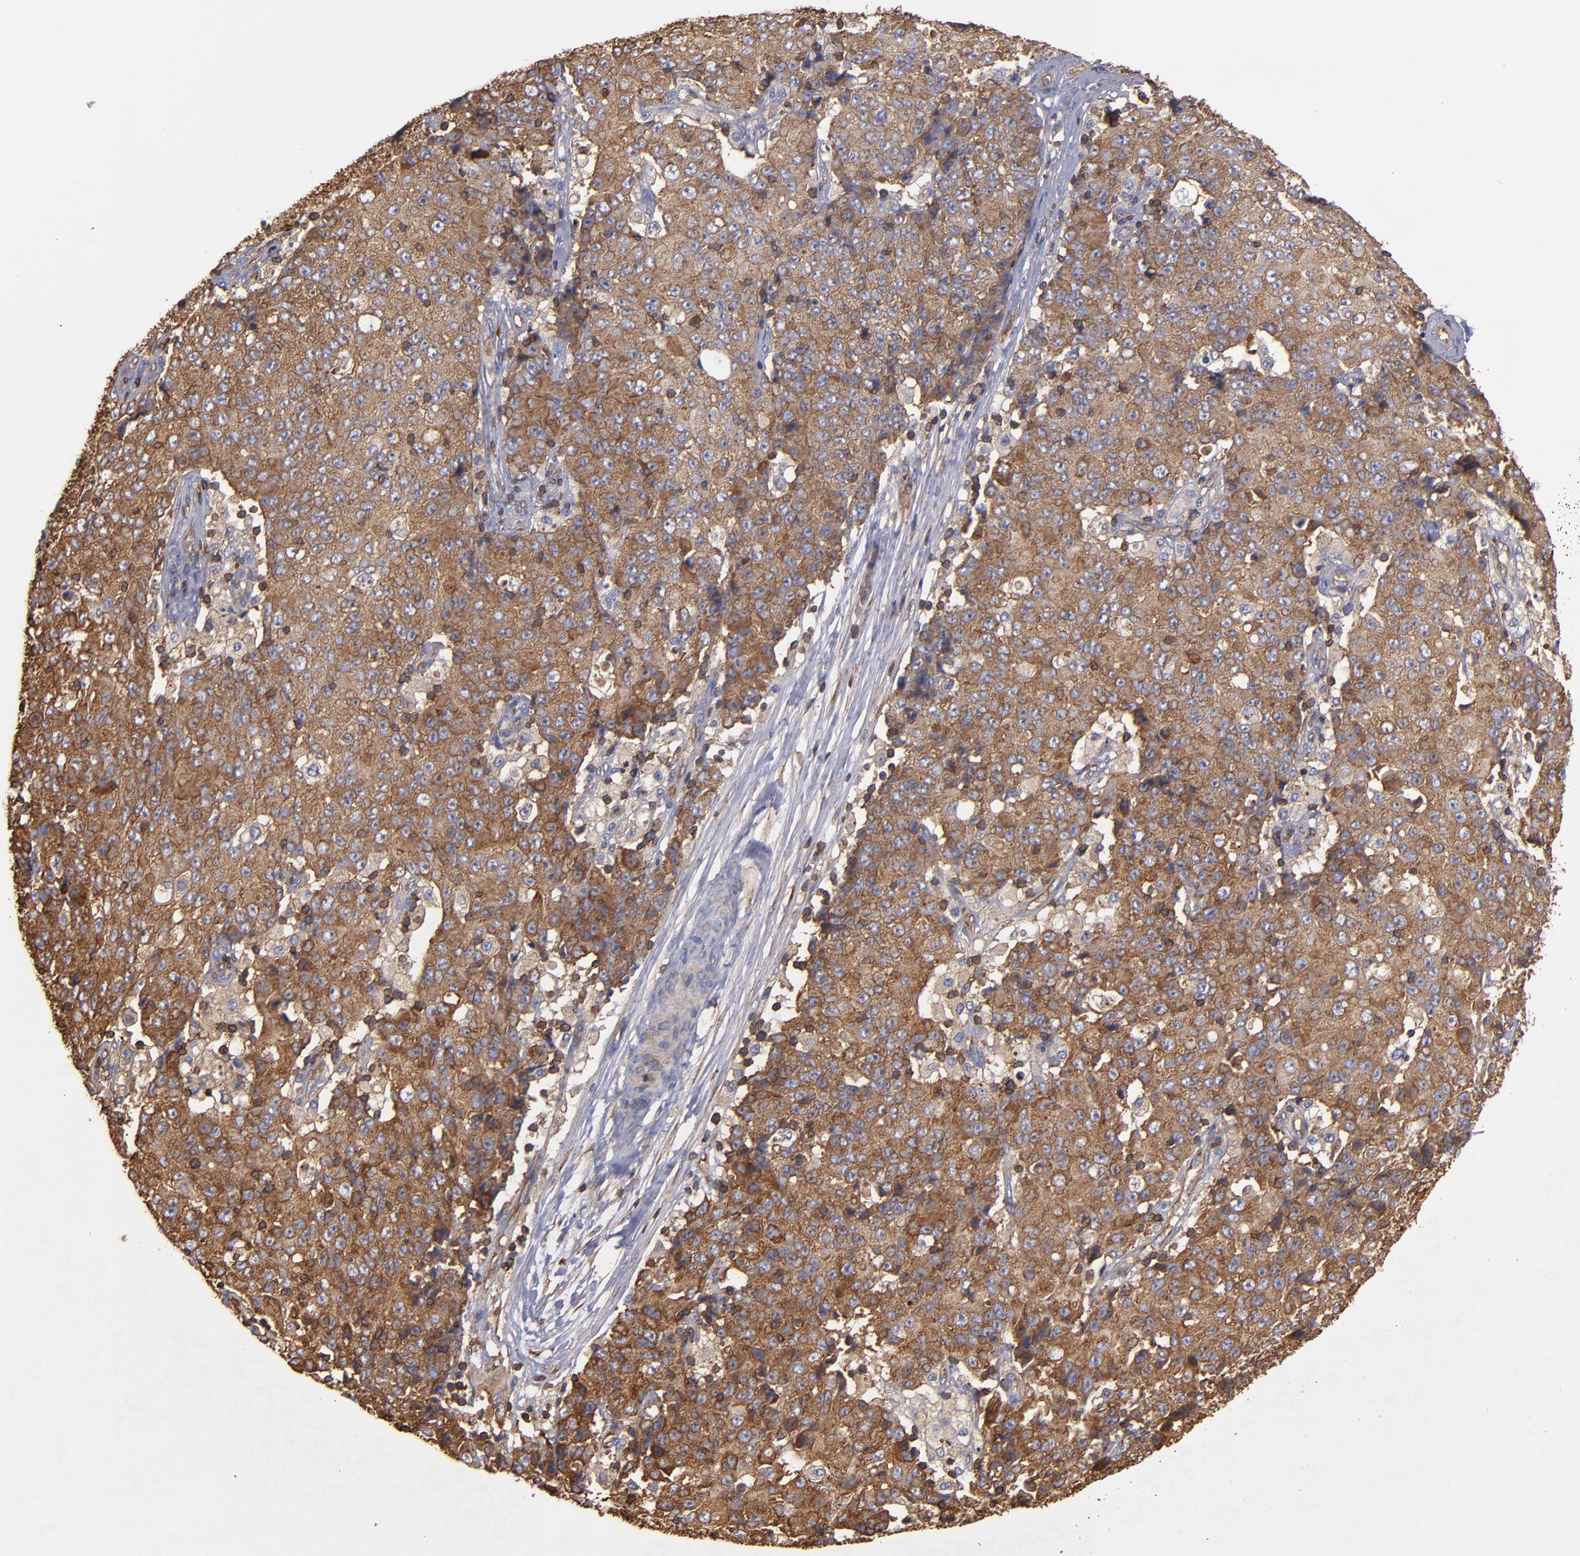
{"staining": {"intensity": "moderate", "quantity": ">75%", "location": "cytoplasmic/membranous"}, "tissue": "ovarian cancer", "cell_type": "Tumor cells", "image_type": "cancer", "snomed": [{"axis": "morphology", "description": "Carcinoma, endometroid"}, {"axis": "topography", "description": "Ovary"}], "caption": "Ovarian endometroid carcinoma was stained to show a protein in brown. There is medium levels of moderate cytoplasmic/membranous expression in approximately >75% of tumor cells.", "gene": "ACTN4", "patient": {"sex": "female", "age": 42}}